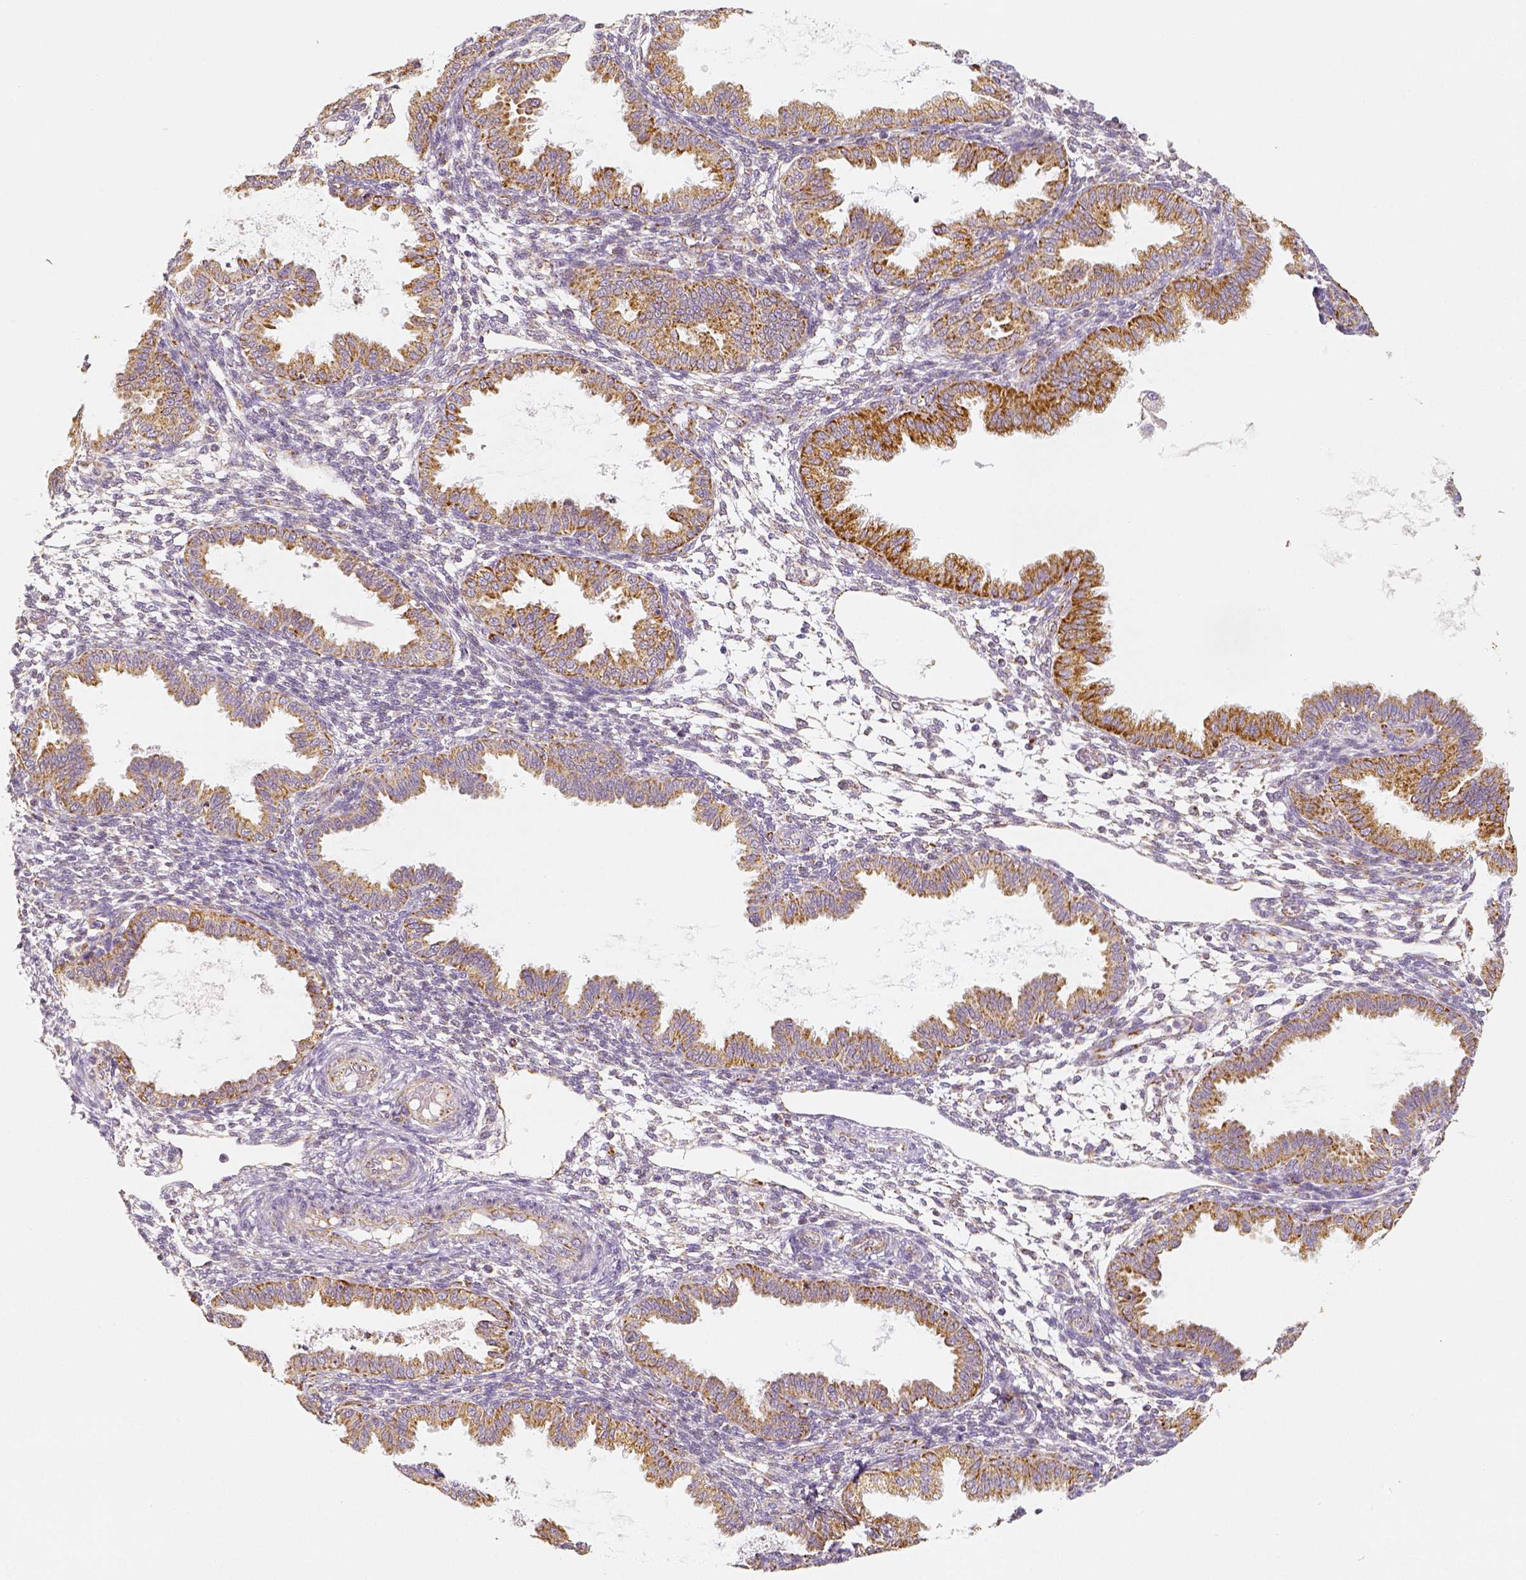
{"staining": {"intensity": "moderate", "quantity": "<25%", "location": "cytoplasmic/membranous"}, "tissue": "endometrium", "cell_type": "Cells in endometrial stroma", "image_type": "normal", "snomed": [{"axis": "morphology", "description": "Normal tissue, NOS"}, {"axis": "topography", "description": "Endometrium"}], "caption": "IHC staining of unremarkable endometrium, which demonstrates low levels of moderate cytoplasmic/membranous expression in about <25% of cells in endometrial stroma indicating moderate cytoplasmic/membranous protein positivity. The staining was performed using DAB (3,3'-diaminobenzidine) (brown) for protein detection and nuclei were counterstained in hematoxylin (blue).", "gene": "PGAM5", "patient": {"sex": "female", "age": 33}}